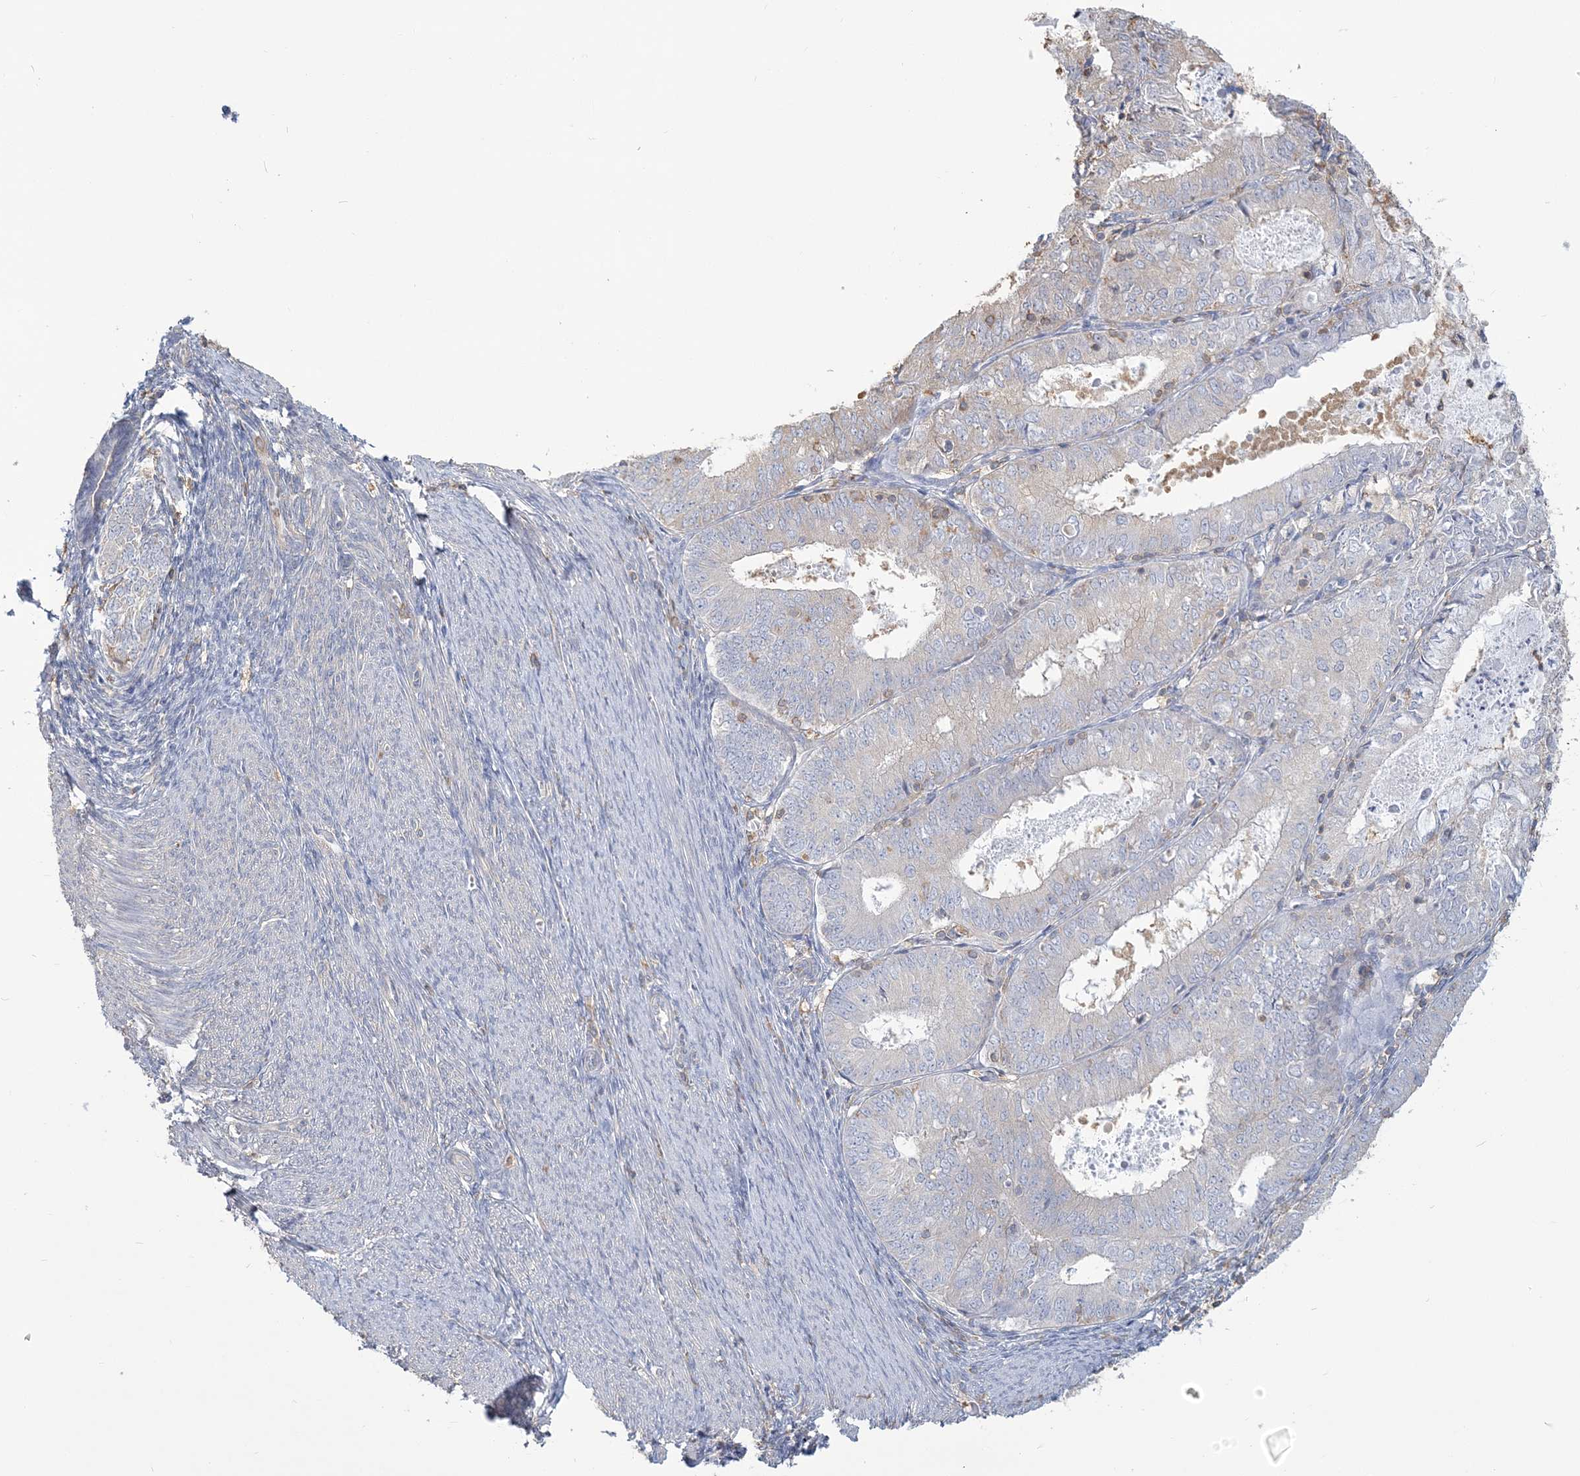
{"staining": {"intensity": "negative", "quantity": "none", "location": "none"}, "tissue": "endometrial cancer", "cell_type": "Tumor cells", "image_type": "cancer", "snomed": [{"axis": "morphology", "description": "Adenocarcinoma, NOS"}, {"axis": "topography", "description": "Endometrium"}], "caption": "IHC image of neoplastic tissue: human endometrial cancer (adenocarcinoma) stained with DAB shows no significant protein staining in tumor cells.", "gene": "ANKS1A", "patient": {"sex": "female", "age": 57}}